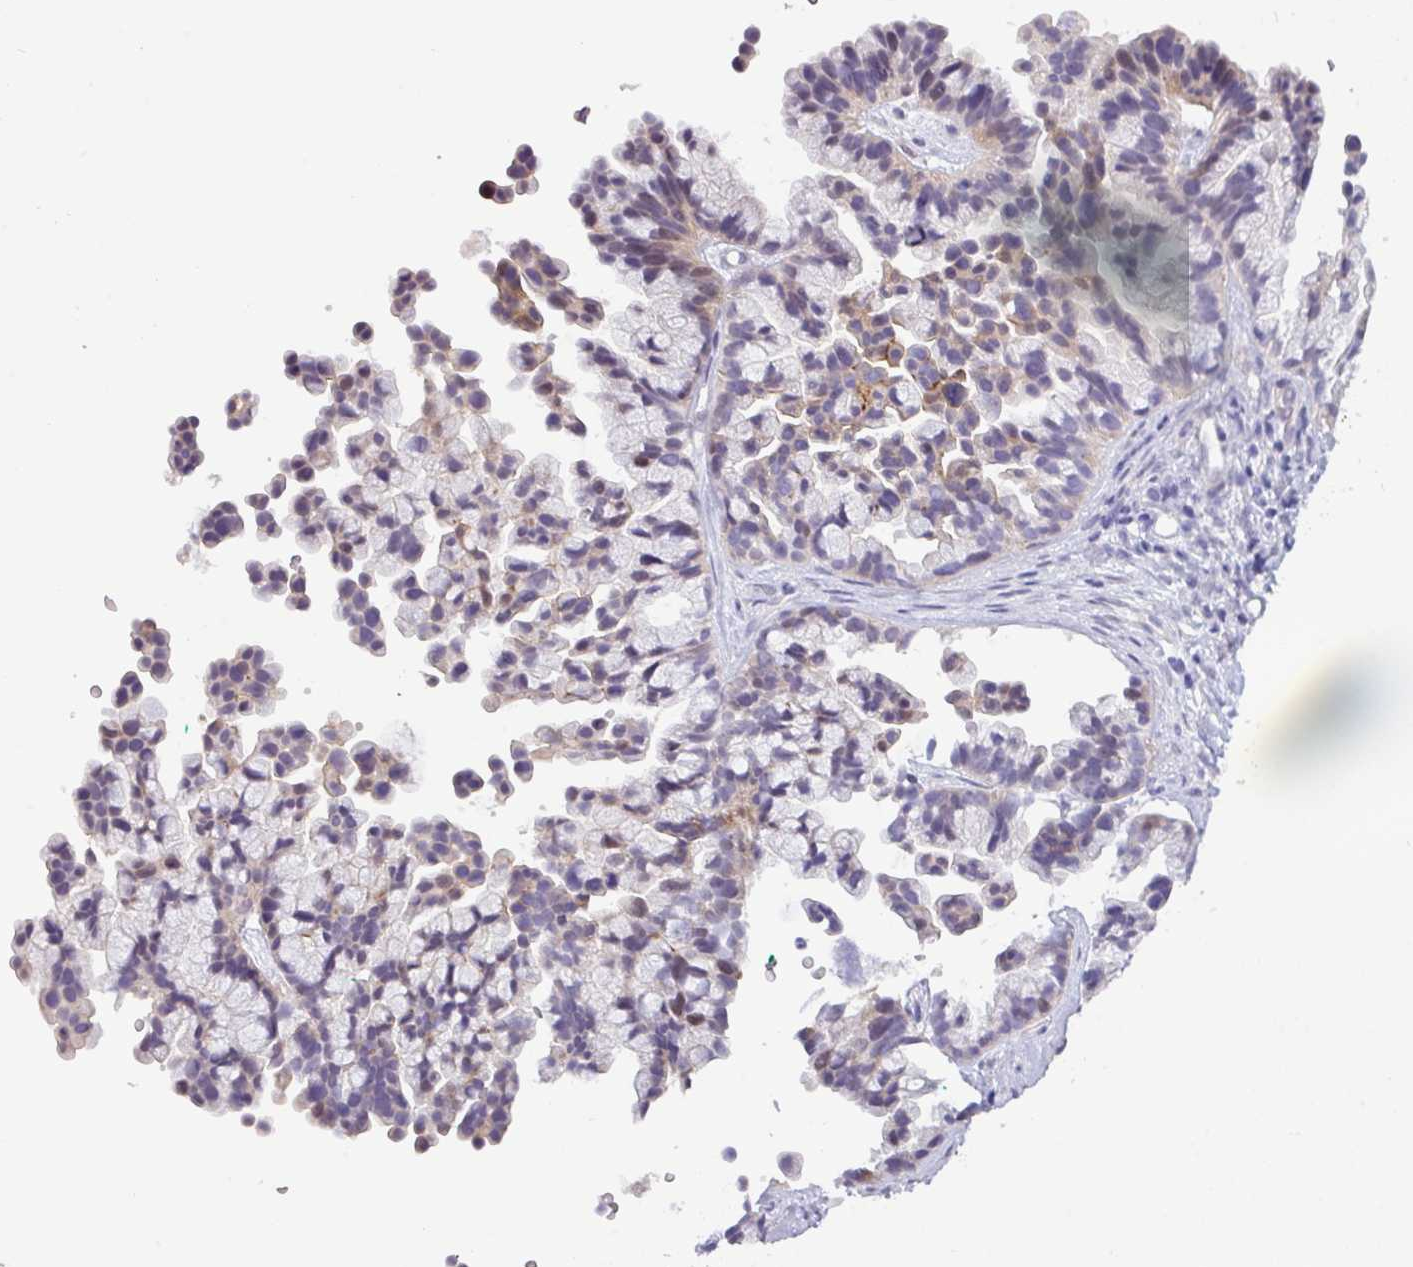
{"staining": {"intensity": "weak", "quantity": "25%-75%", "location": "cytoplasmic/membranous"}, "tissue": "ovarian cancer", "cell_type": "Tumor cells", "image_type": "cancer", "snomed": [{"axis": "morphology", "description": "Cystadenocarcinoma, serous, NOS"}, {"axis": "topography", "description": "Ovary"}], "caption": "Protein staining reveals weak cytoplasmic/membranous positivity in approximately 25%-75% of tumor cells in serous cystadenocarcinoma (ovarian).", "gene": "RIPPLY1", "patient": {"sex": "female", "age": 56}}